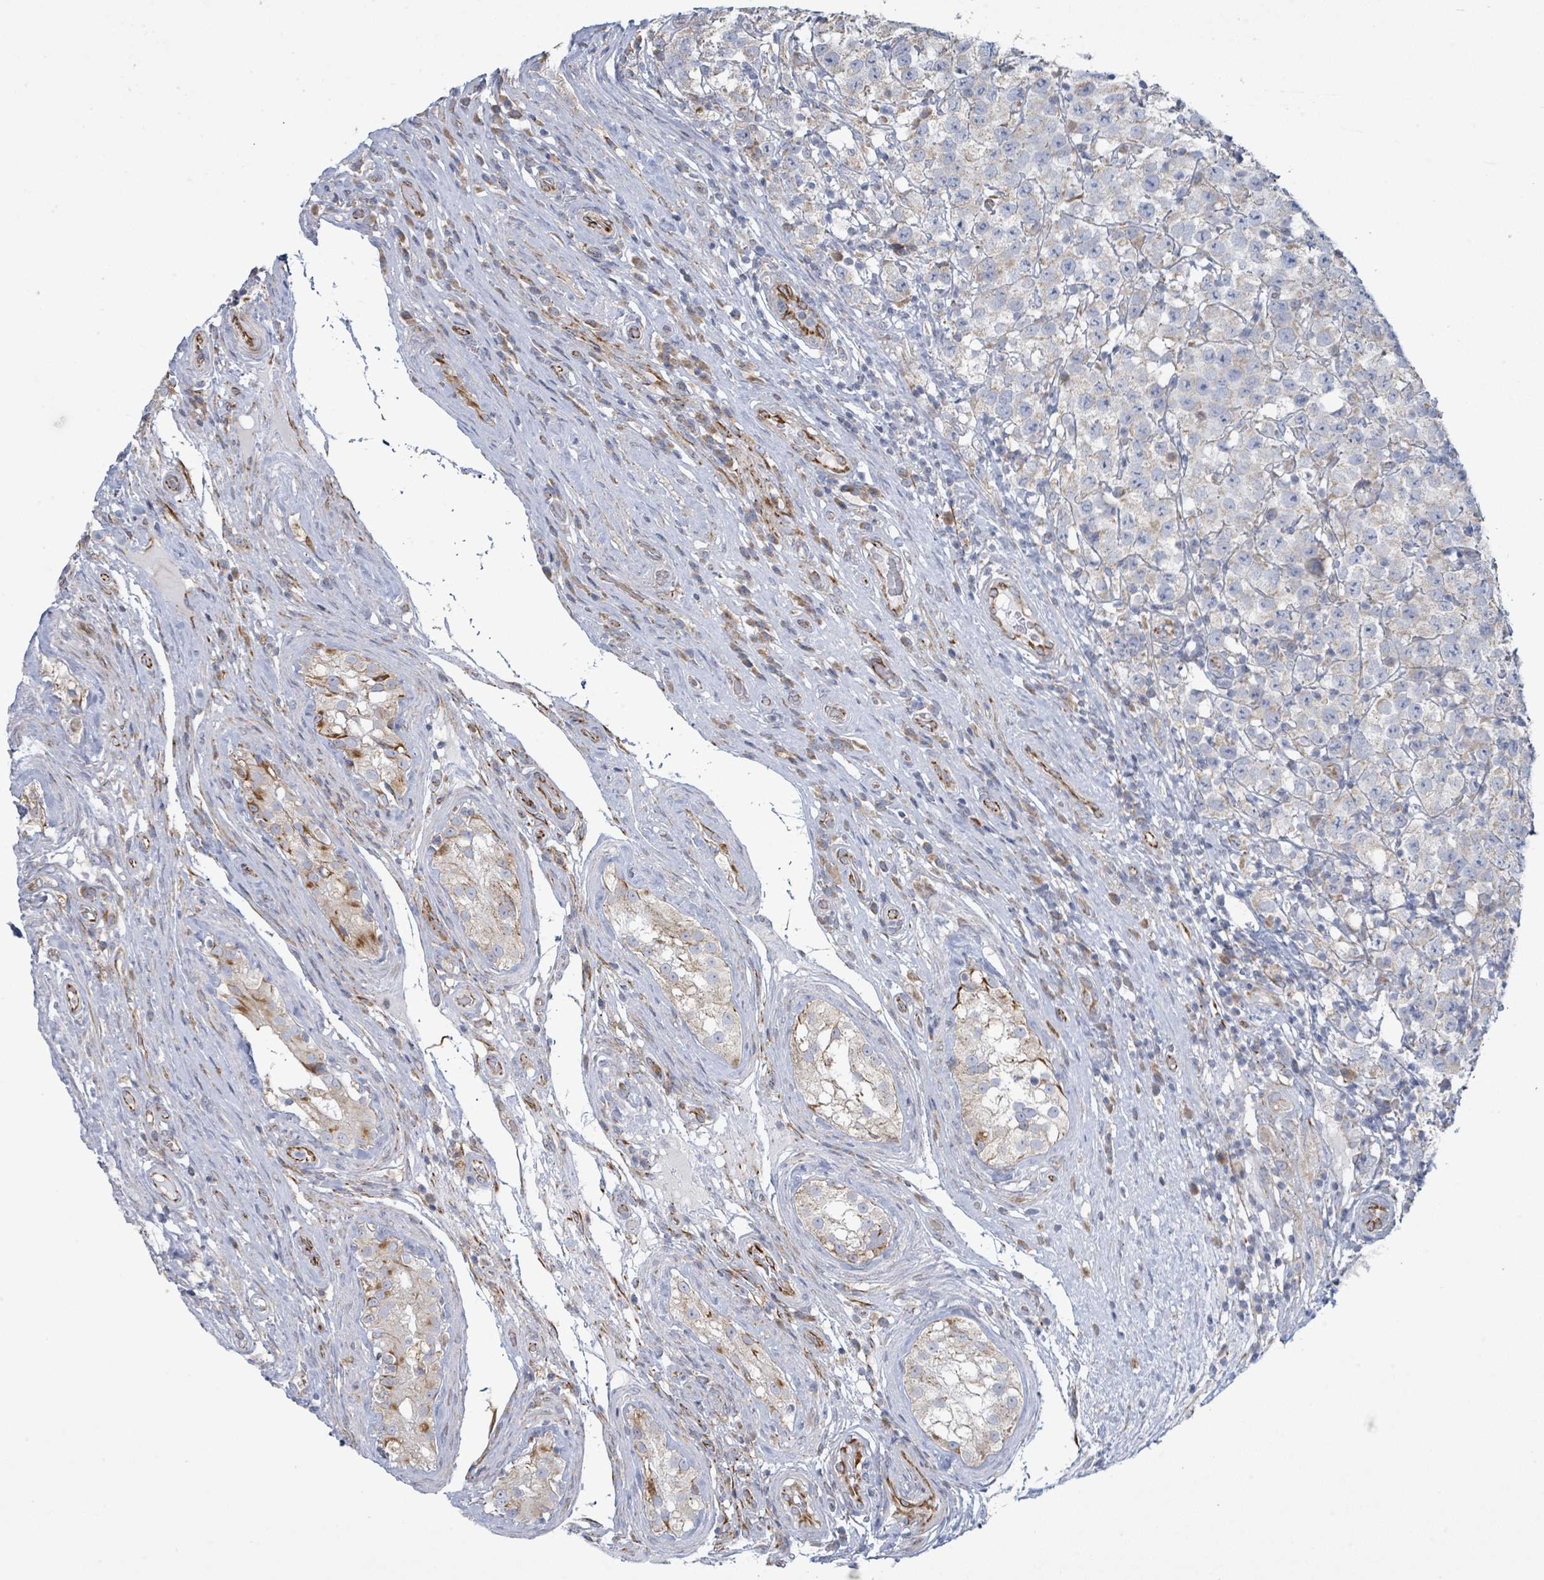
{"staining": {"intensity": "weak", "quantity": "<25%", "location": "cytoplasmic/membranous"}, "tissue": "testis cancer", "cell_type": "Tumor cells", "image_type": "cancer", "snomed": [{"axis": "morphology", "description": "Seminoma, NOS"}, {"axis": "morphology", "description": "Carcinoma, Embryonal, NOS"}, {"axis": "topography", "description": "Testis"}], "caption": "The micrograph displays no significant positivity in tumor cells of testis cancer.", "gene": "ALG12", "patient": {"sex": "male", "age": 41}}